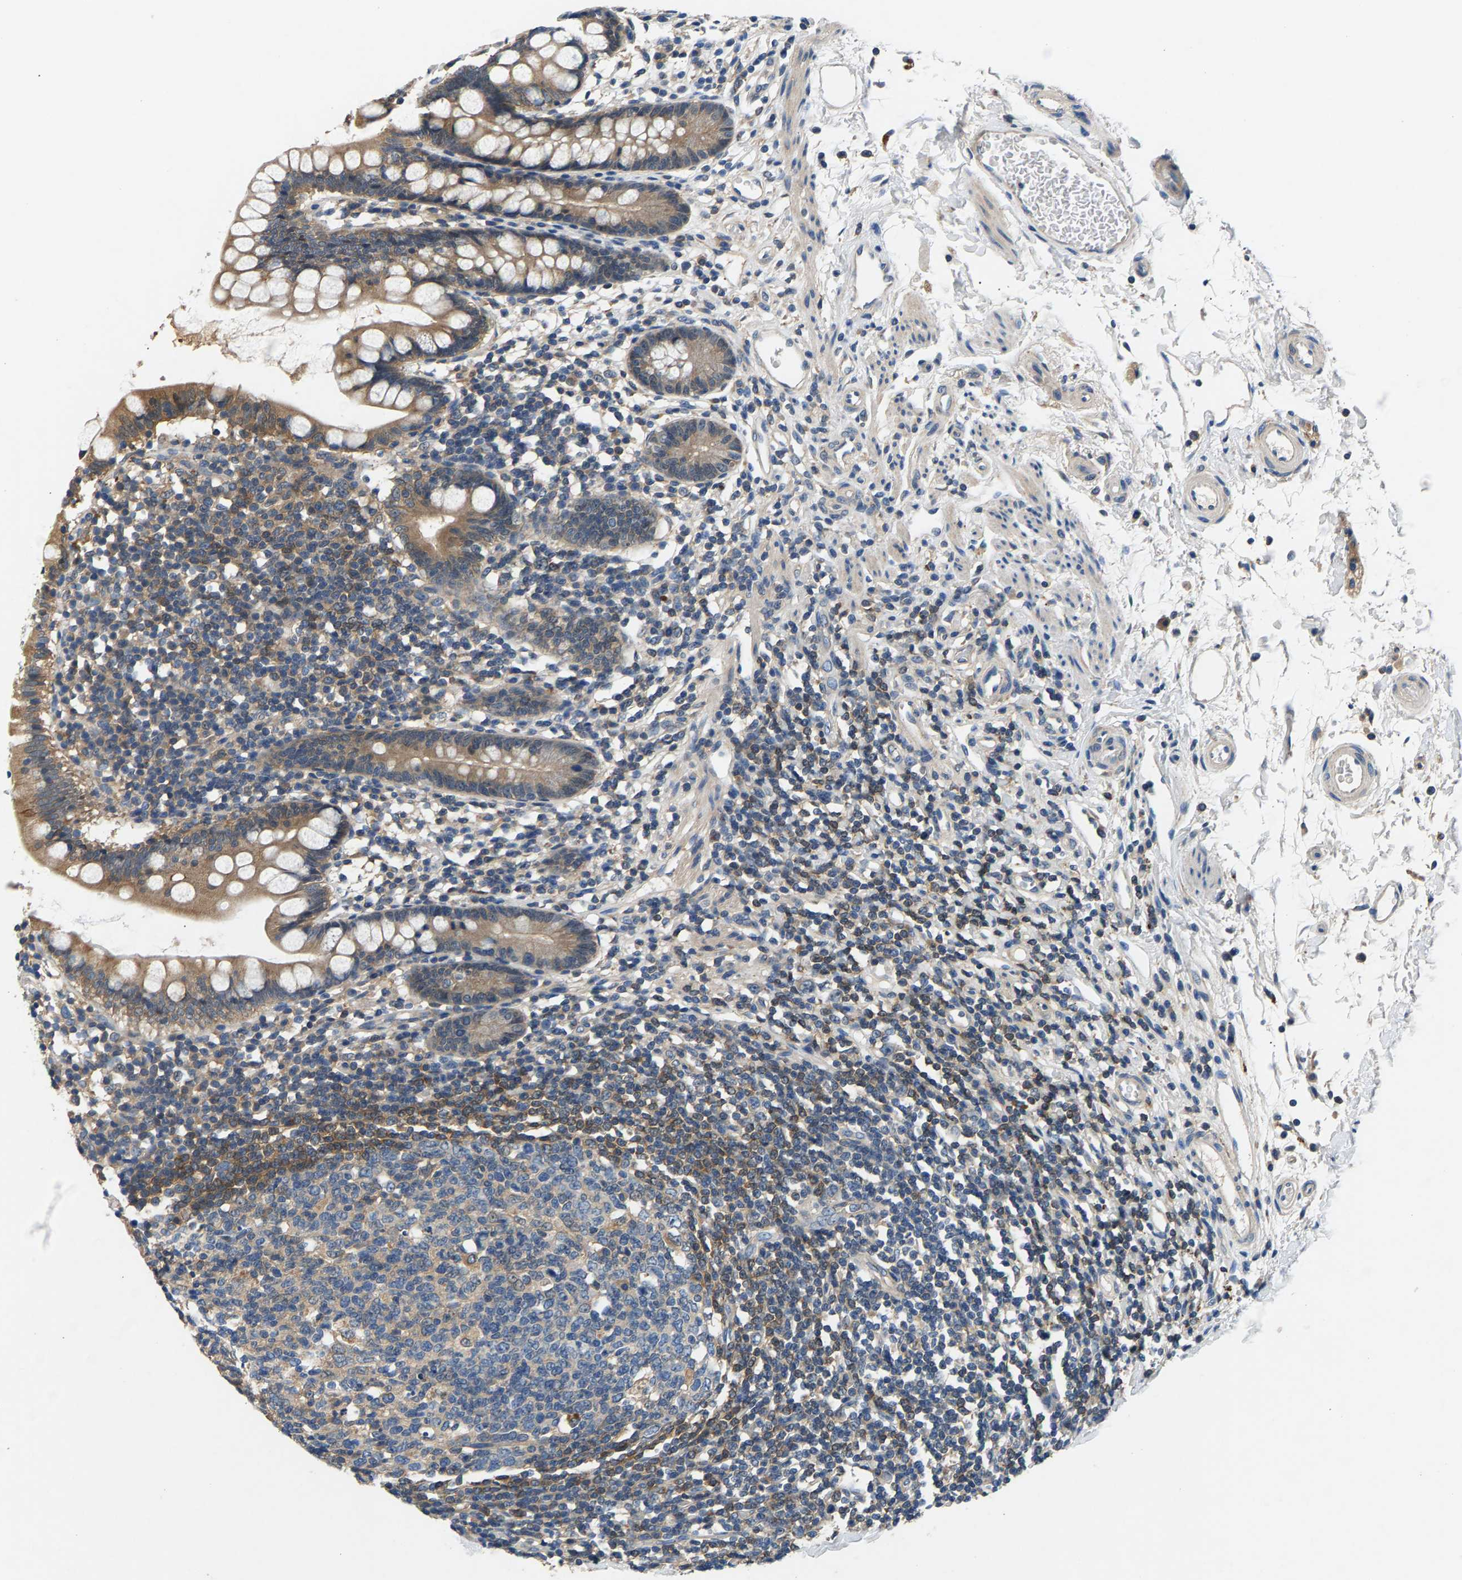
{"staining": {"intensity": "moderate", "quantity": ">75%", "location": "cytoplasmic/membranous"}, "tissue": "small intestine", "cell_type": "Glandular cells", "image_type": "normal", "snomed": [{"axis": "morphology", "description": "Normal tissue, NOS"}, {"axis": "topography", "description": "Small intestine"}], "caption": "Unremarkable small intestine displays moderate cytoplasmic/membranous positivity in approximately >75% of glandular cells.", "gene": "NT5C", "patient": {"sex": "female", "age": 84}}